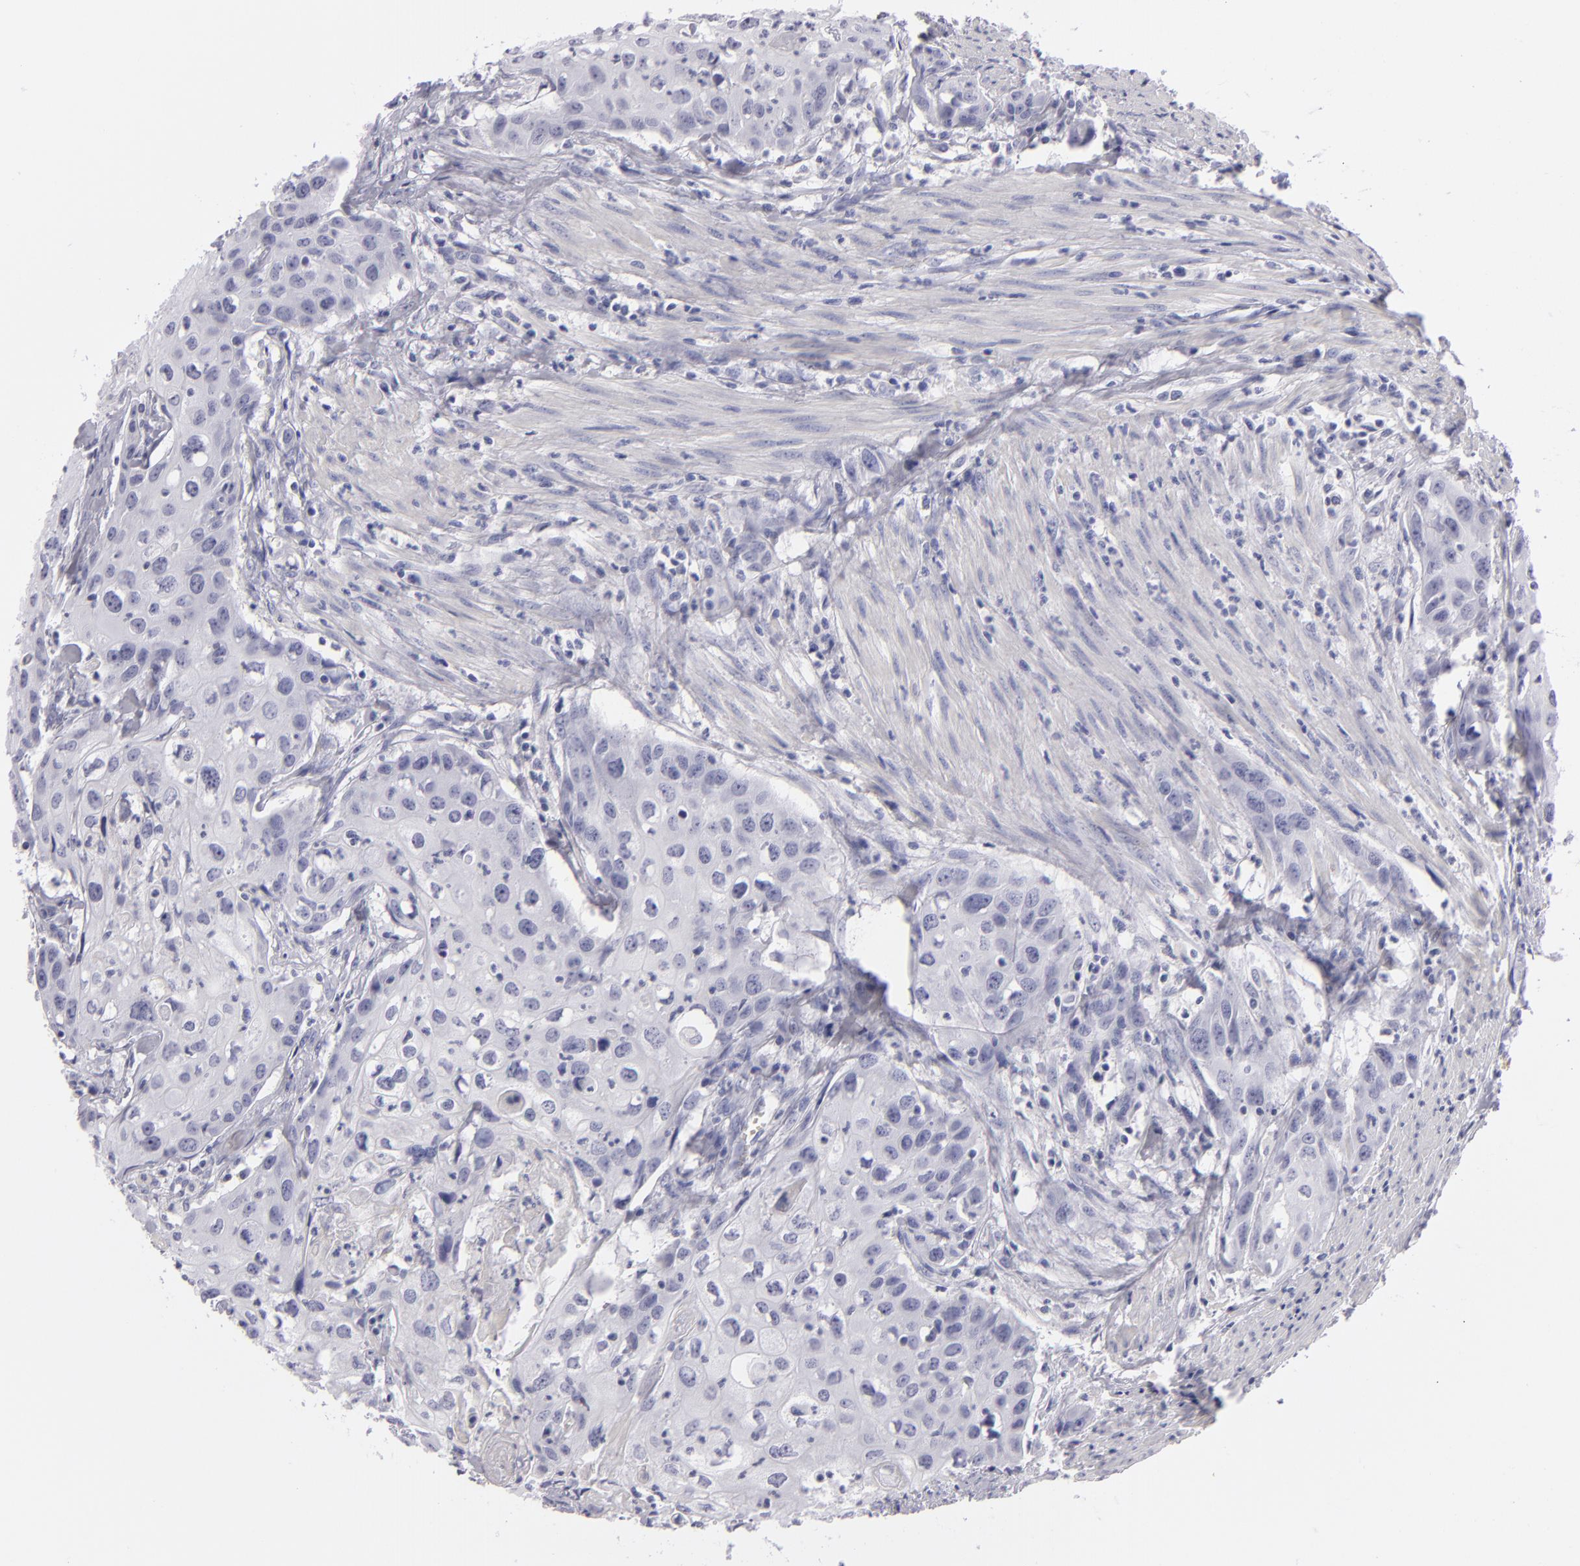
{"staining": {"intensity": "negative", "quantity": "none", "location": "none"}, "tissue": "urothelial cancer", "cell_type": "Tumor cells", "image_type": "cancer", "snomed": [{"axis": "morphology", "description": "Urothelial carcinoma, High grade"}, {"axis": "topography", "description": "Urinary bladder"}], "caption": "Protein analysis of urothelial cancer demonstrates no significant staining in tumor cells.", "gene": "VIL1", "patient": {"sex": "male", "age": 54}}